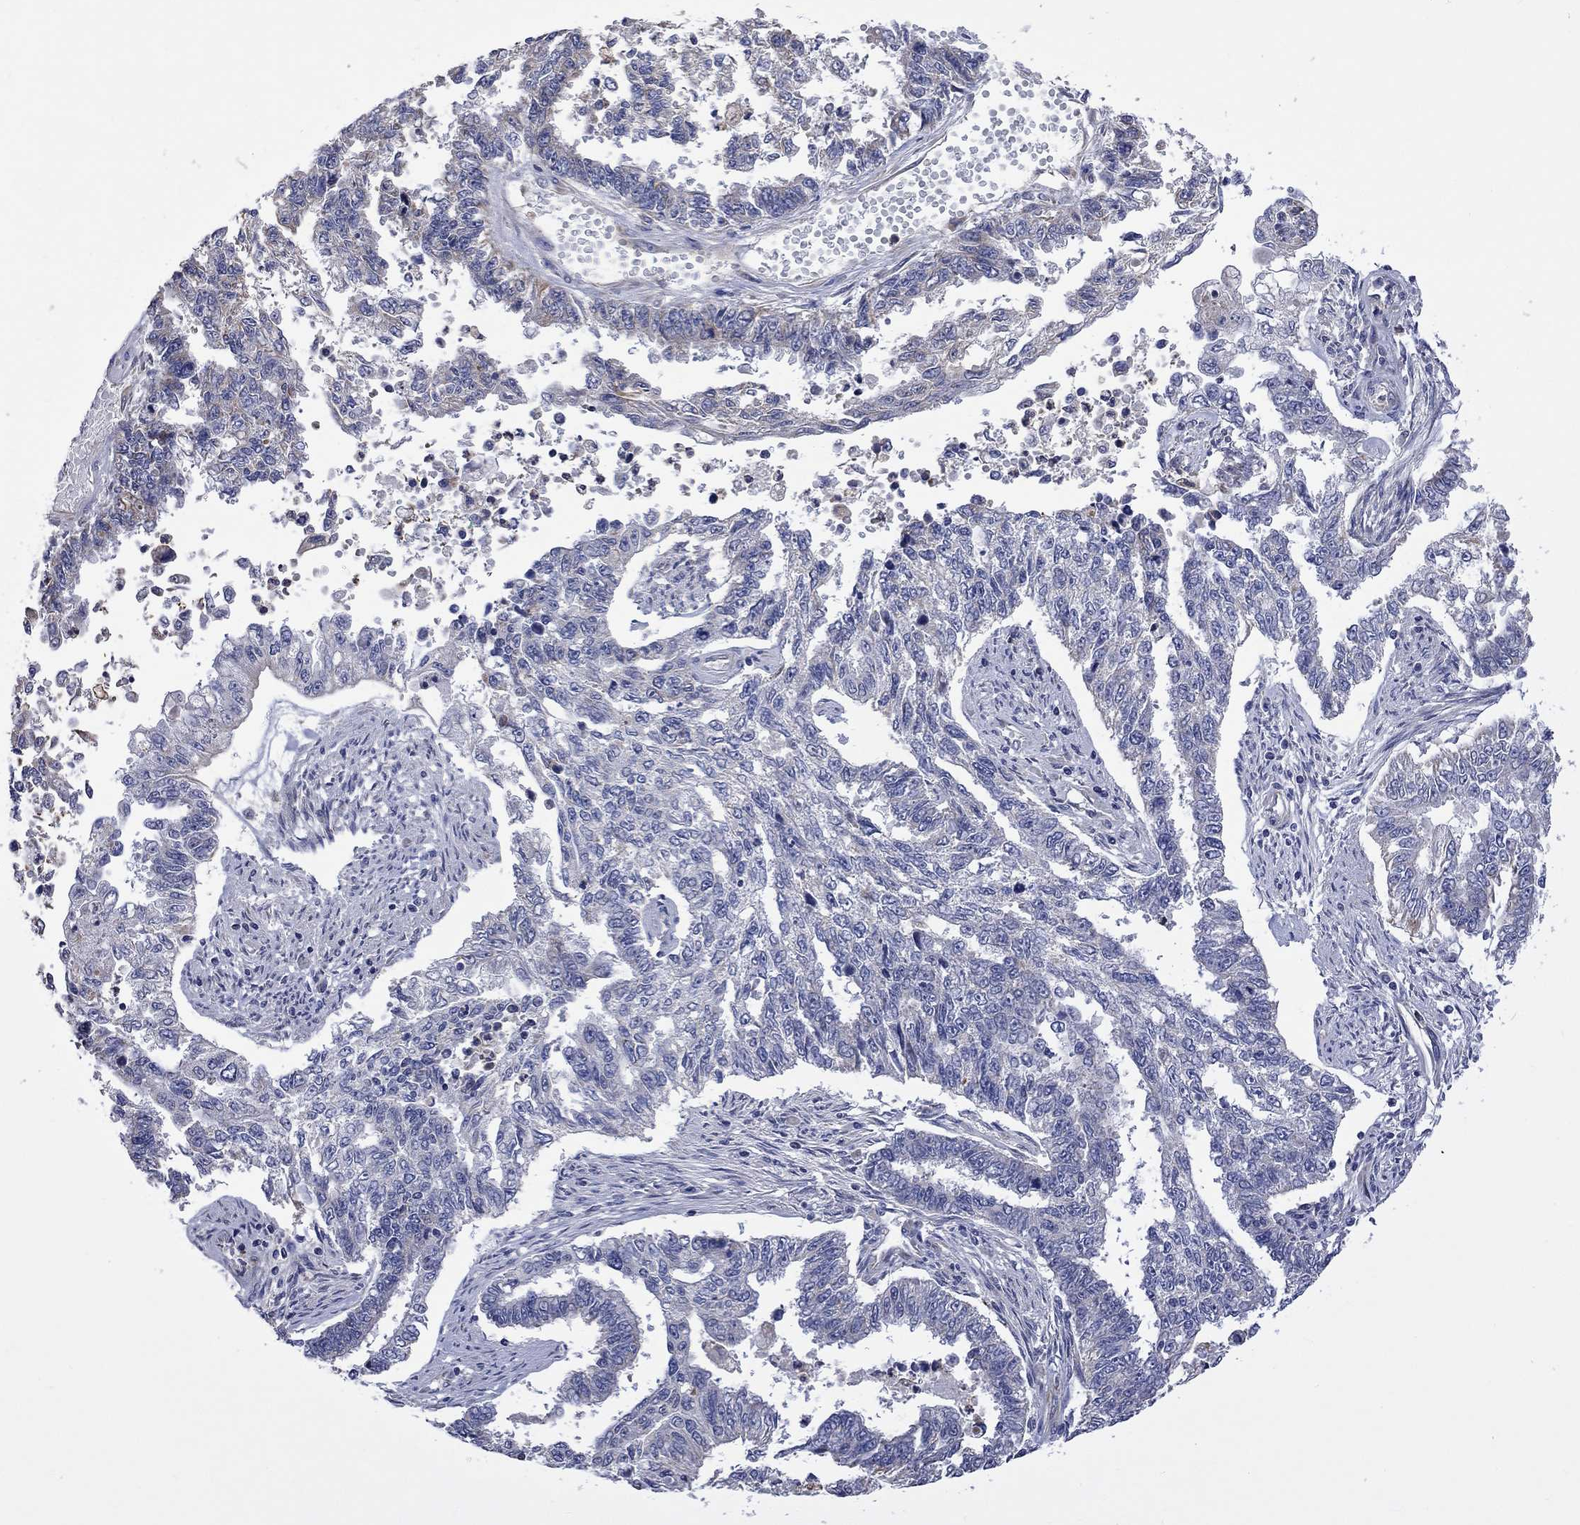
{"staining": {"intensity": "negative", "quantity": "none", "location": "none"}, "tissue": "endometrial cancer", "cell_type": "Tumor cells", "image_type": "cancer", "snomed": [{"axis": "morphology", "description": "Adenocarcinoma, NOS"}, {"axis": "topography", "description": "Uterus"}], "caption": "Tumor cells show no significant protein positivity in adenocarcinoma (endometrial). (DAB (3,3'-diaminobenzidine) immunohistochemistry (IHC) visualized using brightfield microscopy, high magnification).", "gene": "CAMKK2", "patient": {"sex": "female", "age": 59}}